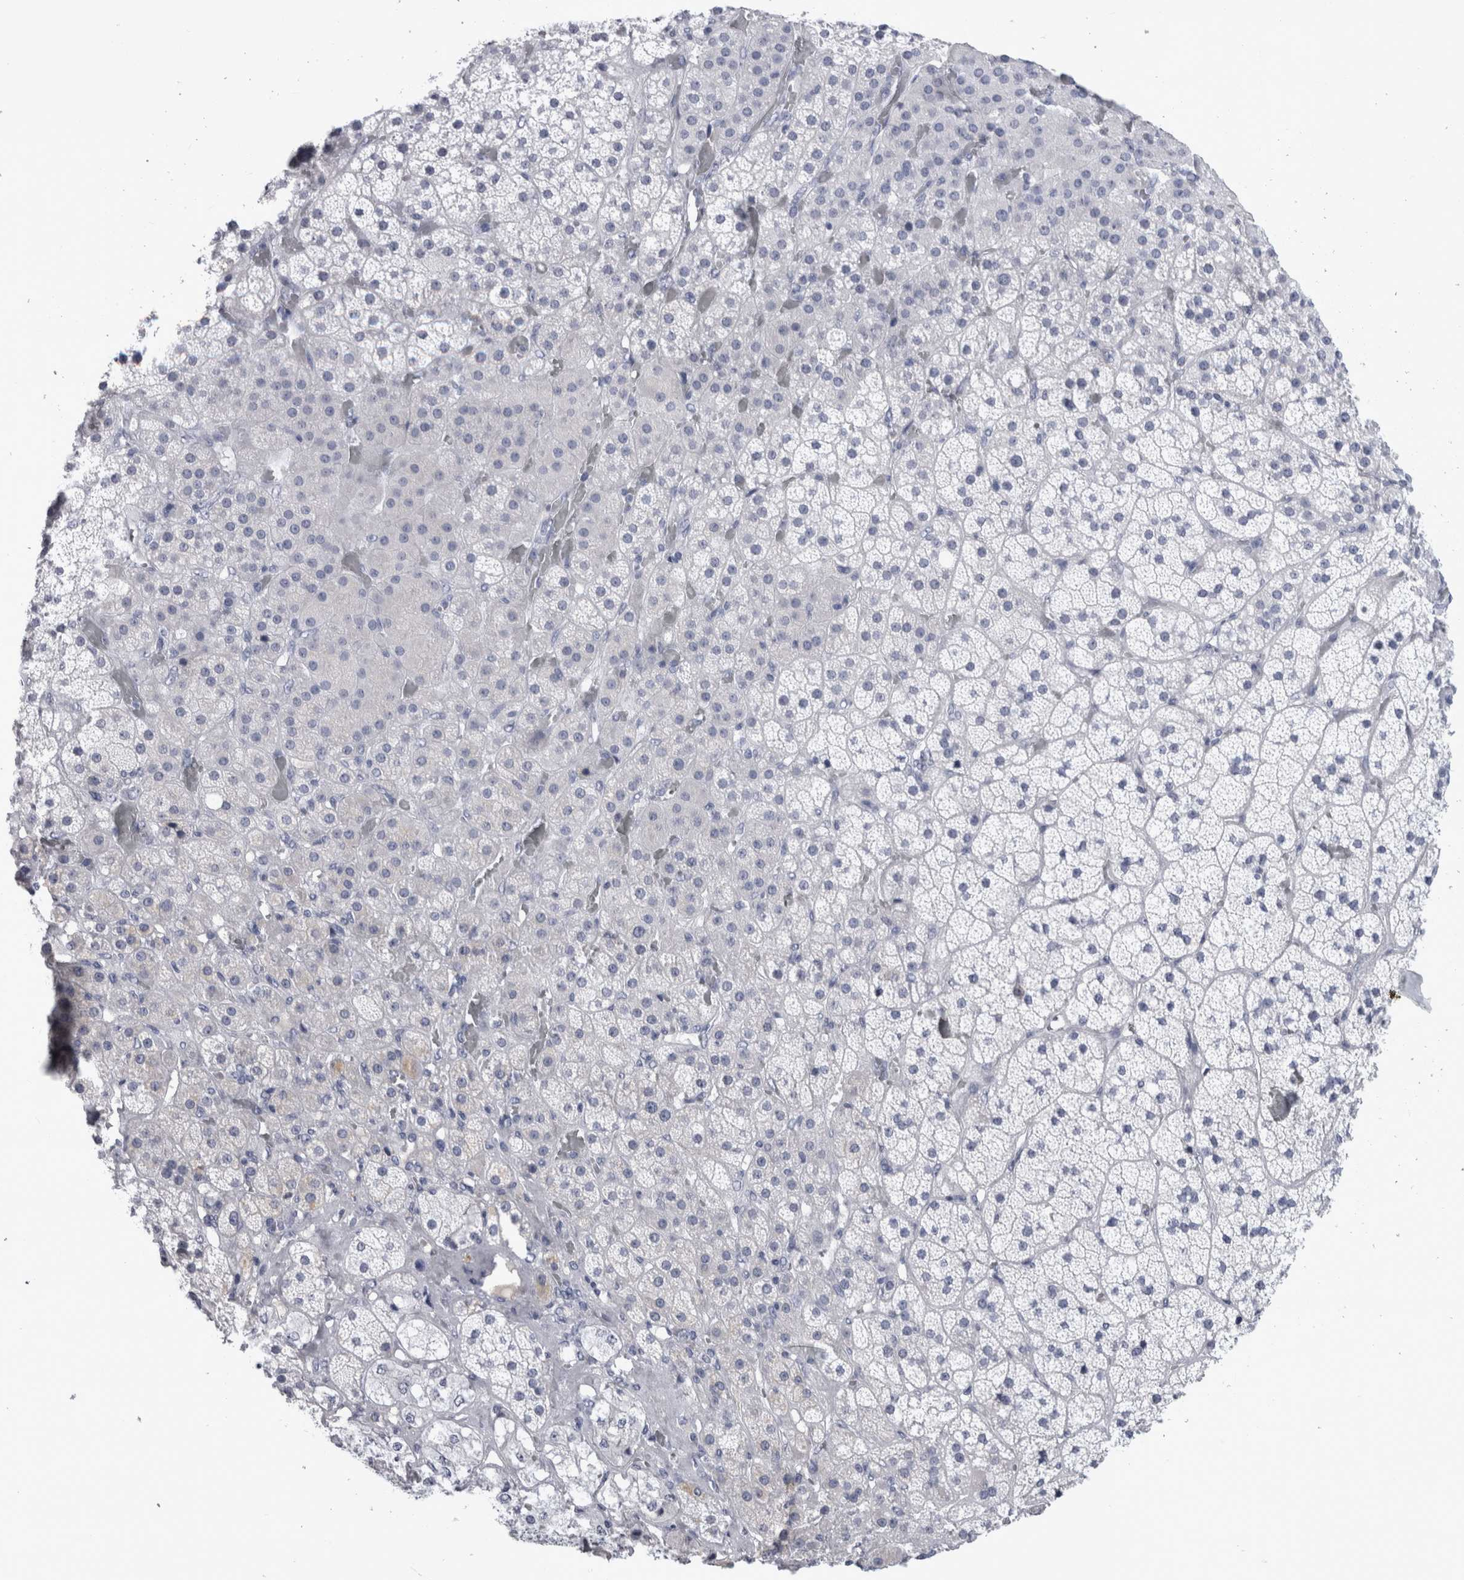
{"staining": {"intensity": "negative", "quantity": "none", "location": "none"}, "tissue": "adrenal gland", "cell_type": "Glandular cells", "image_type": "normal", "snomed": [{"axis": "morphology", "description": "Normal tissue, NOS"}, {"axis": "topography", "description": "Adrenal gland"}], "caption": "The photomicrograph exhibits no staining of glandular cells in normal adrenal gland.", "gene": "PAX5", "patient": {"sex": "male", "age": 57}}